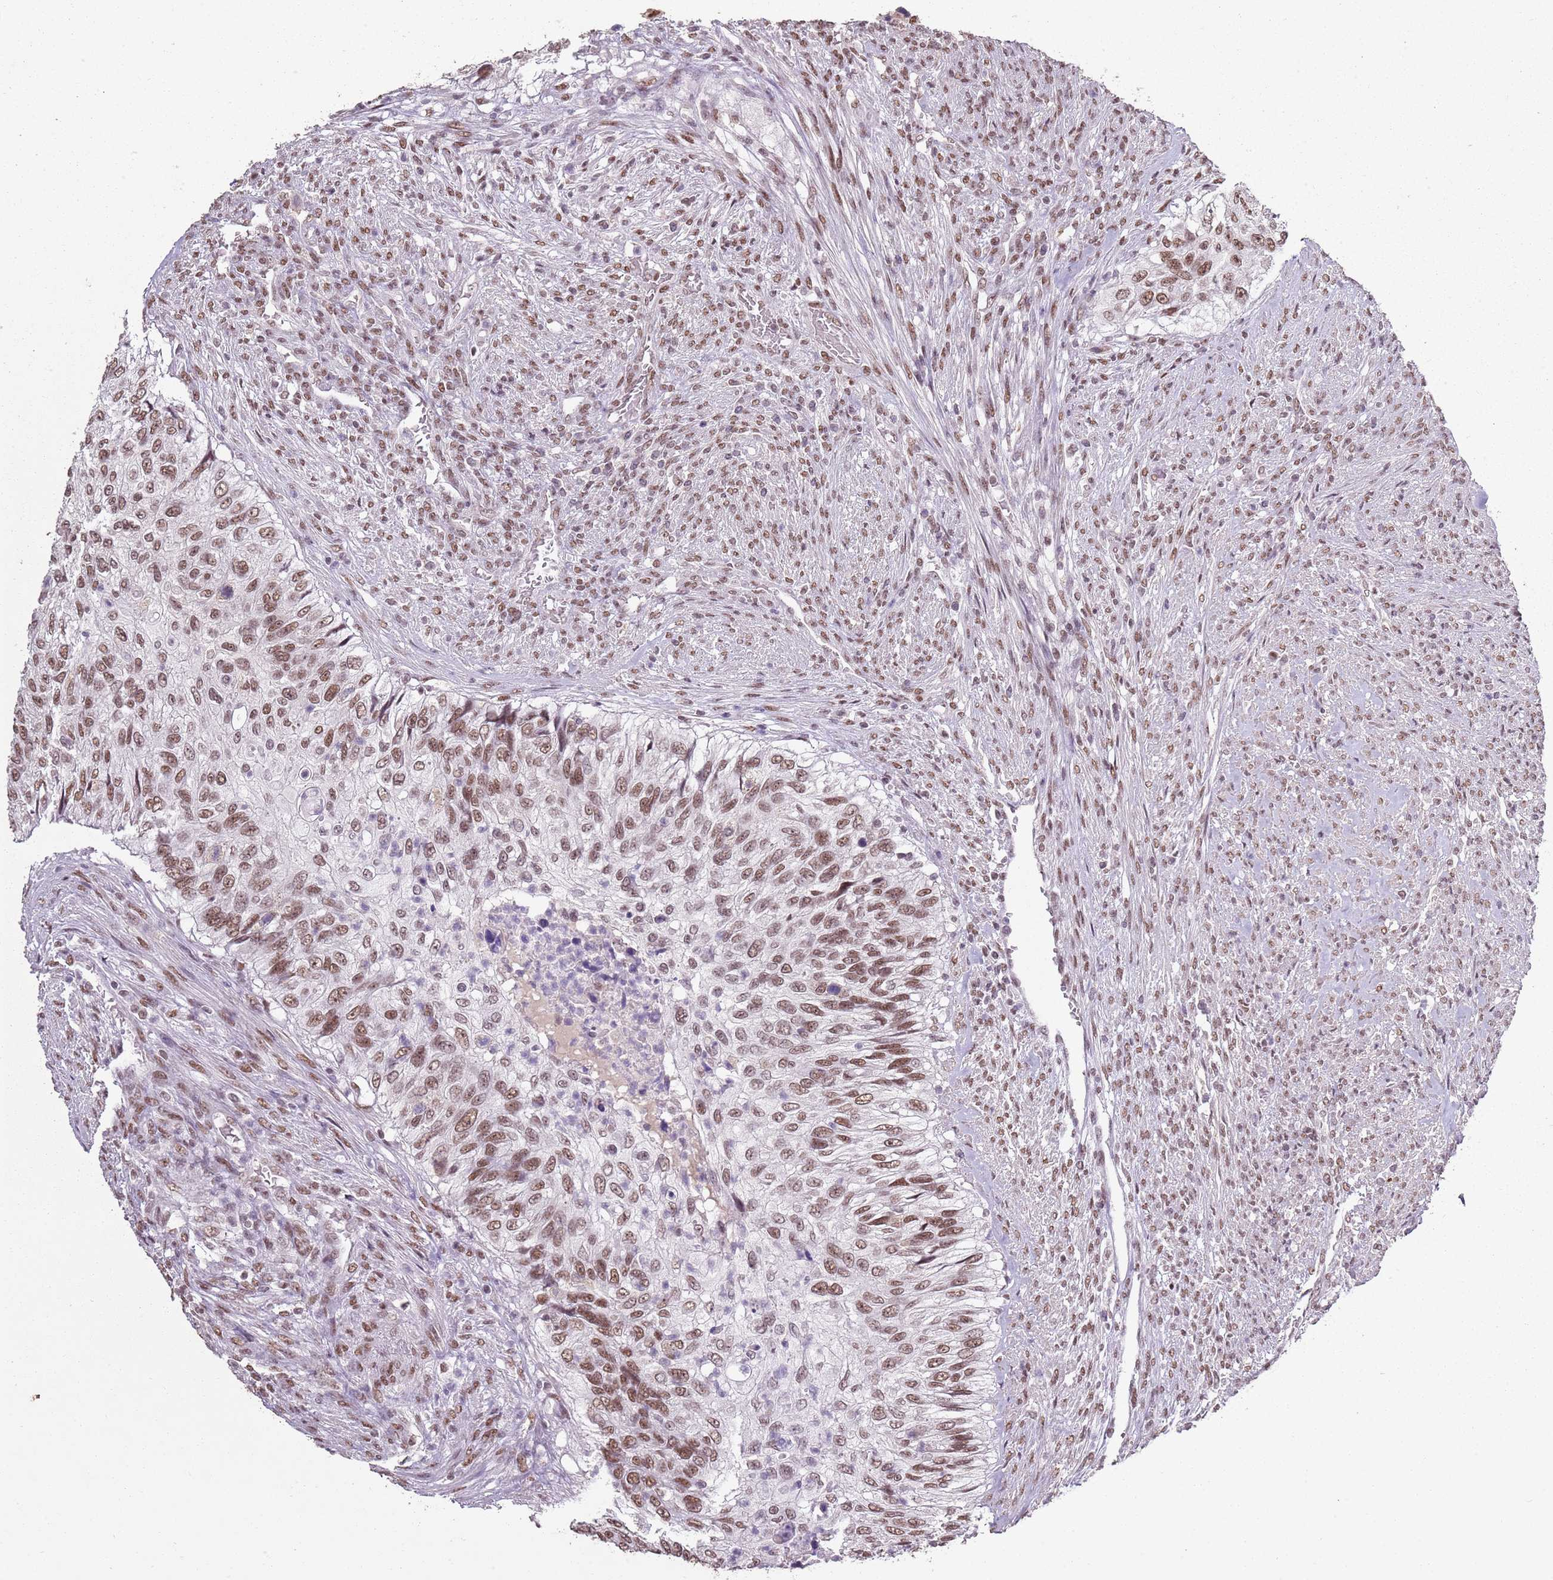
{"staining": {"intensity": "moderate", "quantity": ">75%", "location": "nuclear"}, "tissue": "urothelial cancer", "cell_type": "Tumor cells", "image_type": "cancer", "snomed": [{"axis": "morphology", "description": "Urothelial carcinoma, High grade"}, {"axis": "topography", "description": "Urinary bladder"}], "caption": "Tumor cells show moderate nuclear staining in about >75% of cells in urothelial cancer.", "gene": "ARL14EP", "patient": {"sex": "female", "age": 60}}